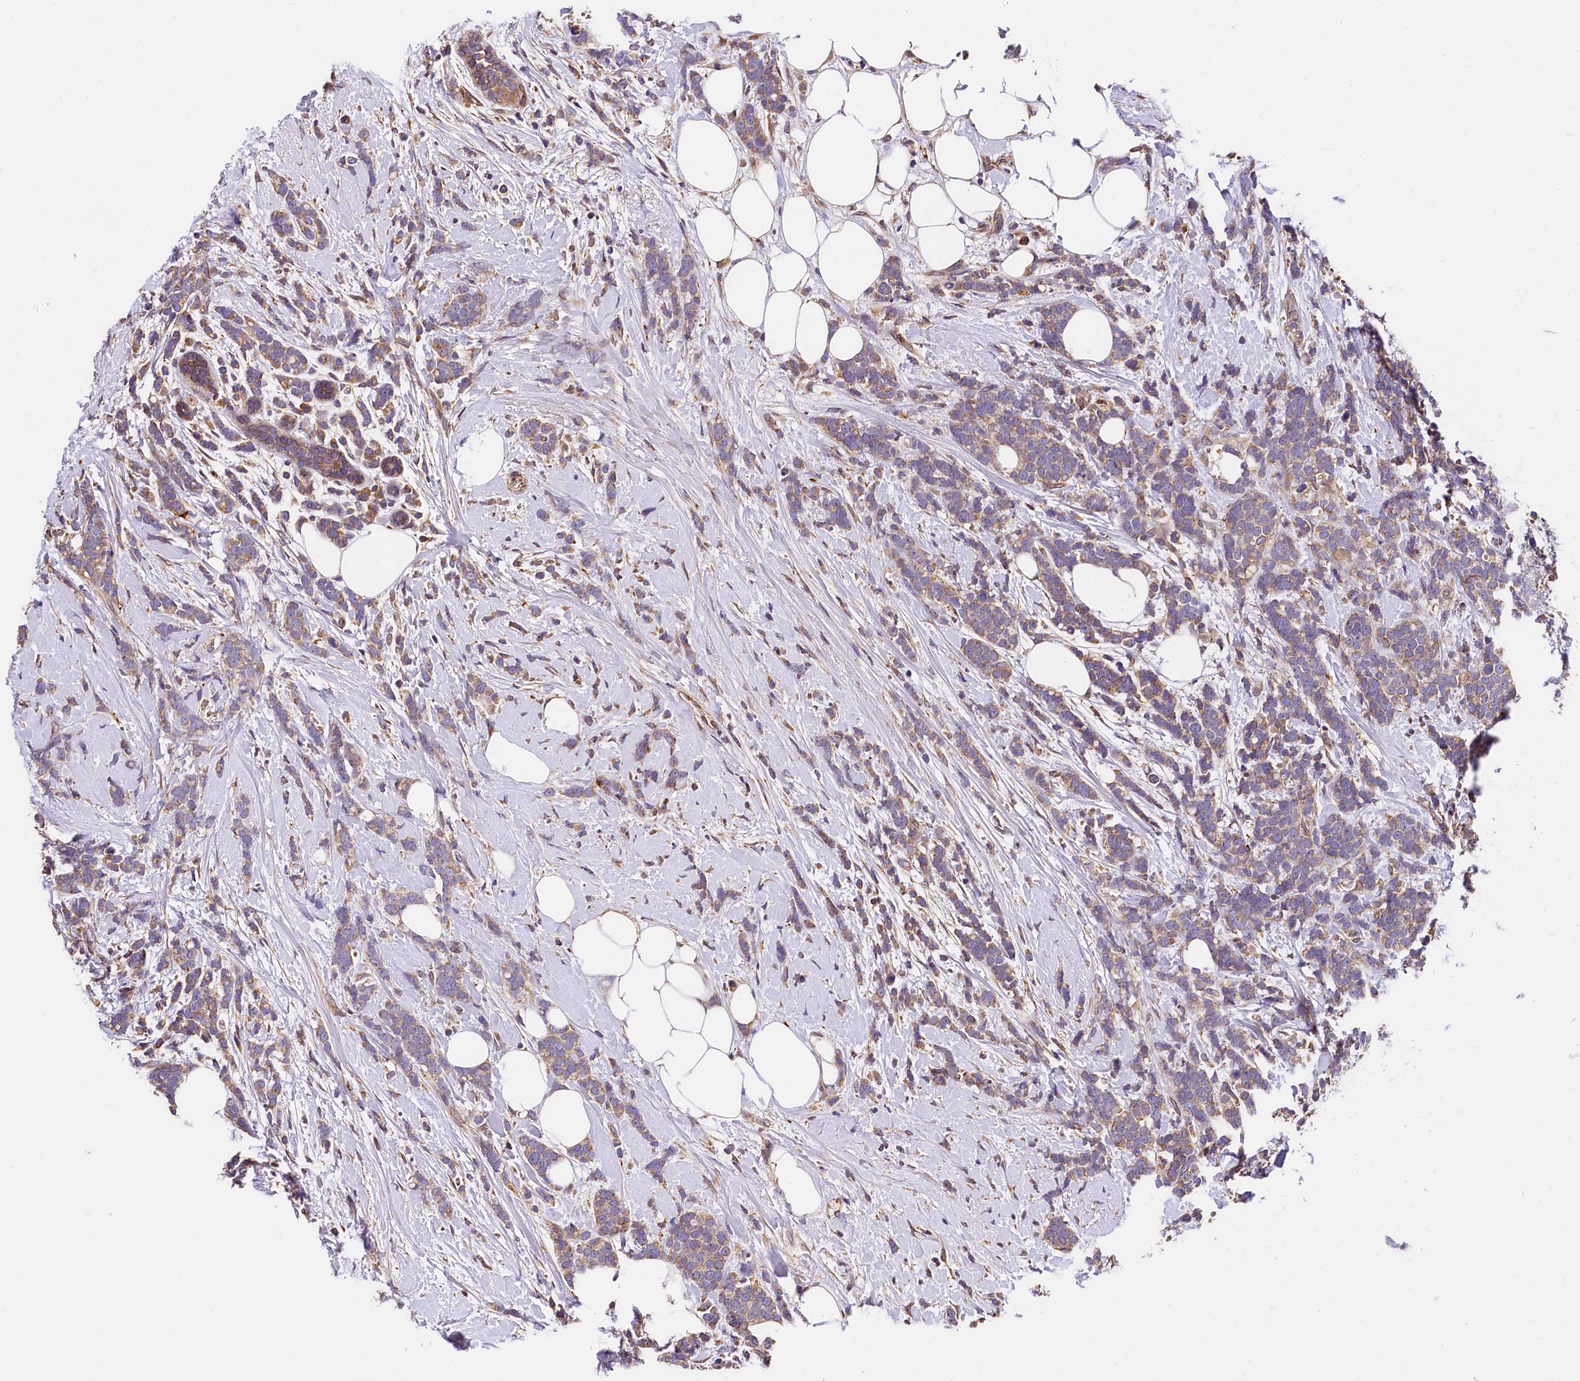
{"staining": {"intensity": "moderate", "quantity": "25%-75%", "location": "cytoplasmic/membranous"}, "tissue": "breast cancer", "cell_type": "Tumor cells", "image_type": "cancer", "snomed": [{"axis": "morphology", "description": "Lobular carcinoma"}, {"axis": "topography", "description": "Breast"}], "caption": "Immunohistochemistry photomicrograph of human breast cancer stained for a protein (brown), which demonstrates medium levels of moderate cytoplasmic/membranous expression in approximately 25%-75% of tumor cells.", "gene": "SUPV3L1", "patient": {"sex": "female", "age": 58}}